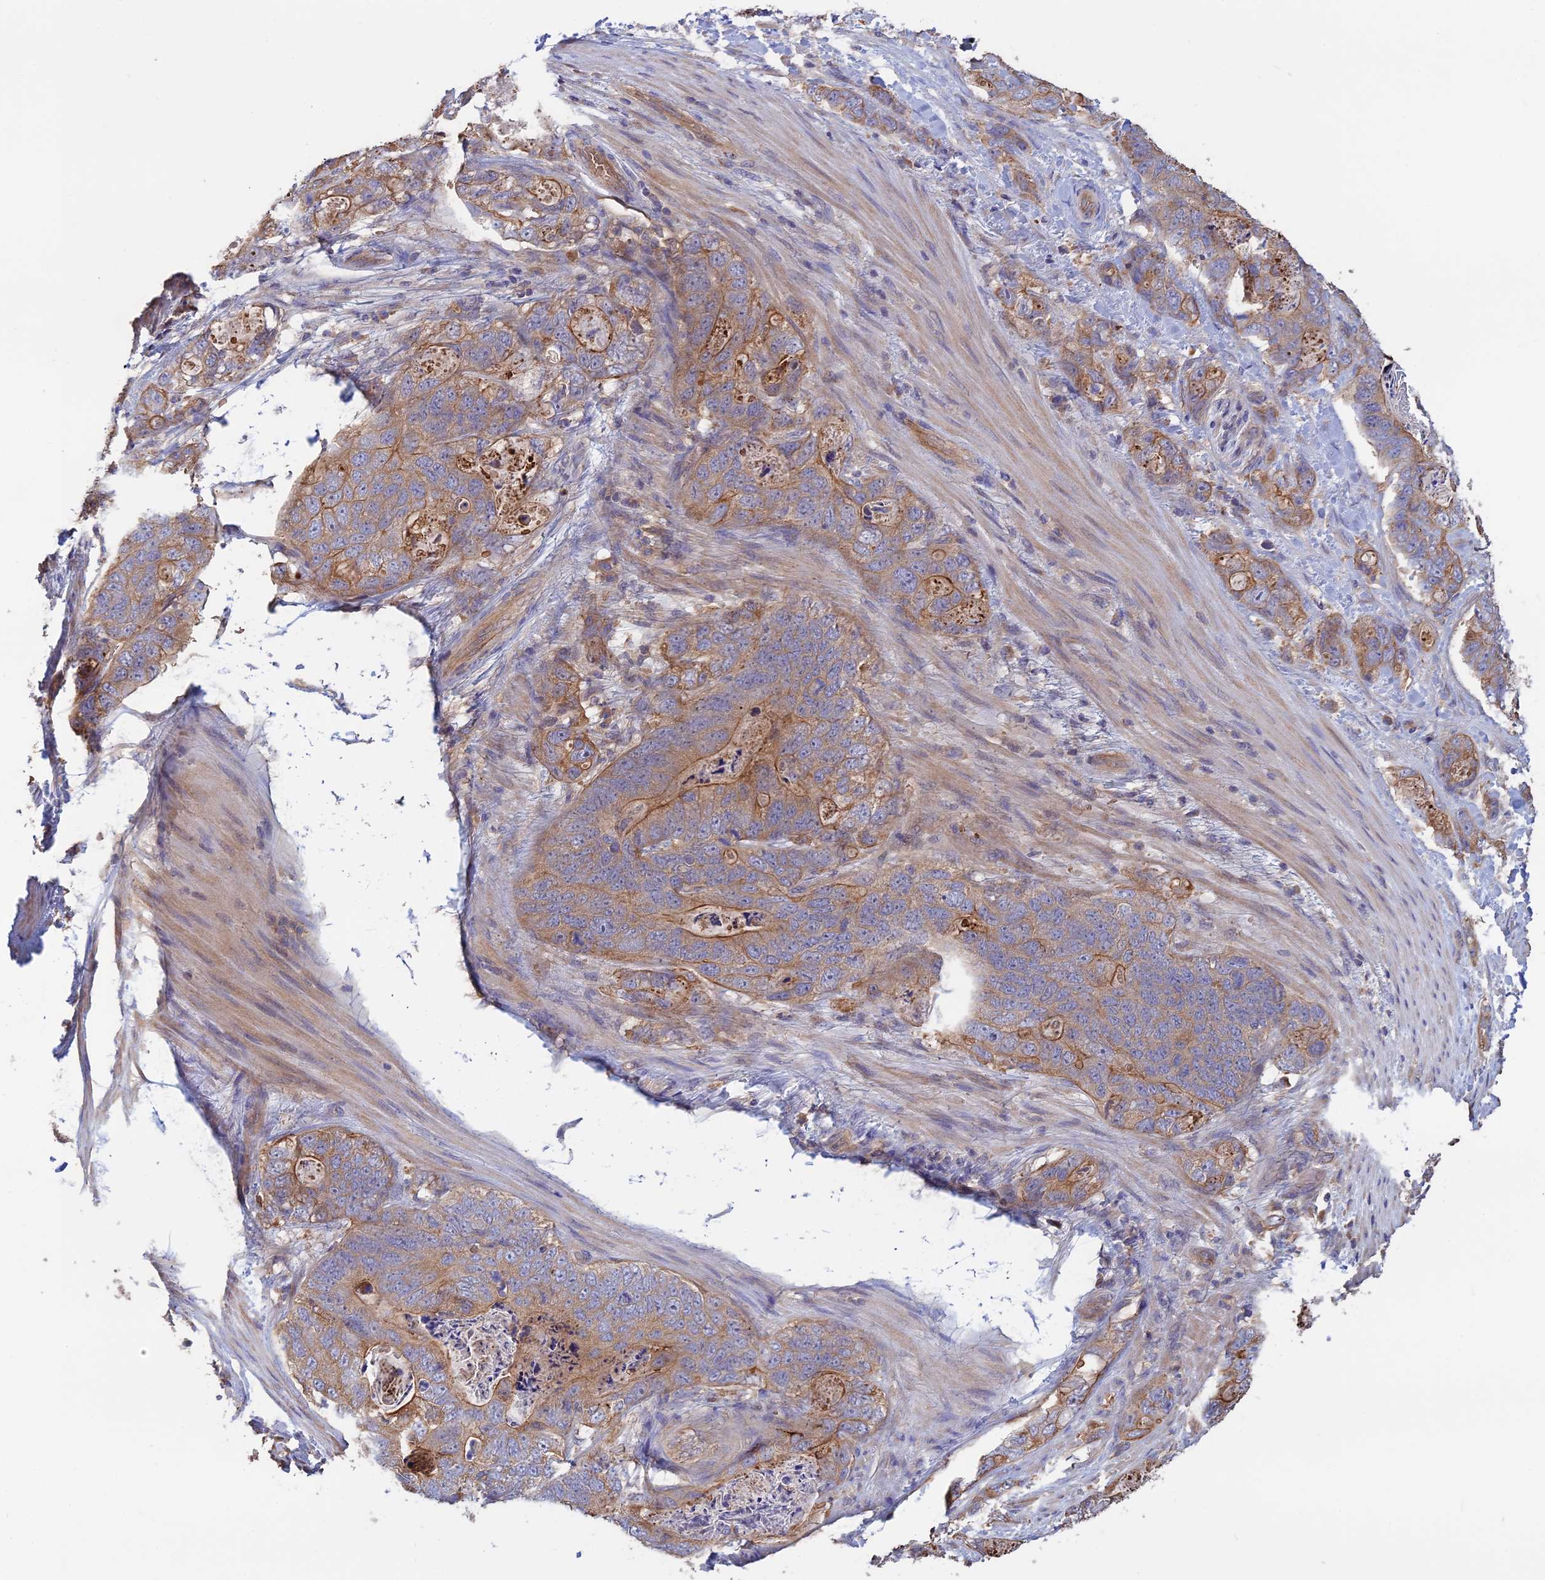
{"staining": {"intensity": "moderate", "quantity": "25%-75%", "location": "cytoplasmic/membranous"}, "tissue": "stomach cancer", "cell_type": "Tumor cells", "image_type": "cancer", "snomed": [{"axis": "morphology", "description": "Normal tissue, NOS"}, {"axis": "morphology", "description": "Adenocarcinoma, NOS"}, {"axis": "topography", "description": "Stomach"}], "caption": "High-power microscopy captured an IHC image of stomach cancer, revealing moderate cytoplasmic/membranous positivity in about 25%-75% of tumor cells.", "gene": "GALR2", "patient": {"sex": "female", "age": 89}}